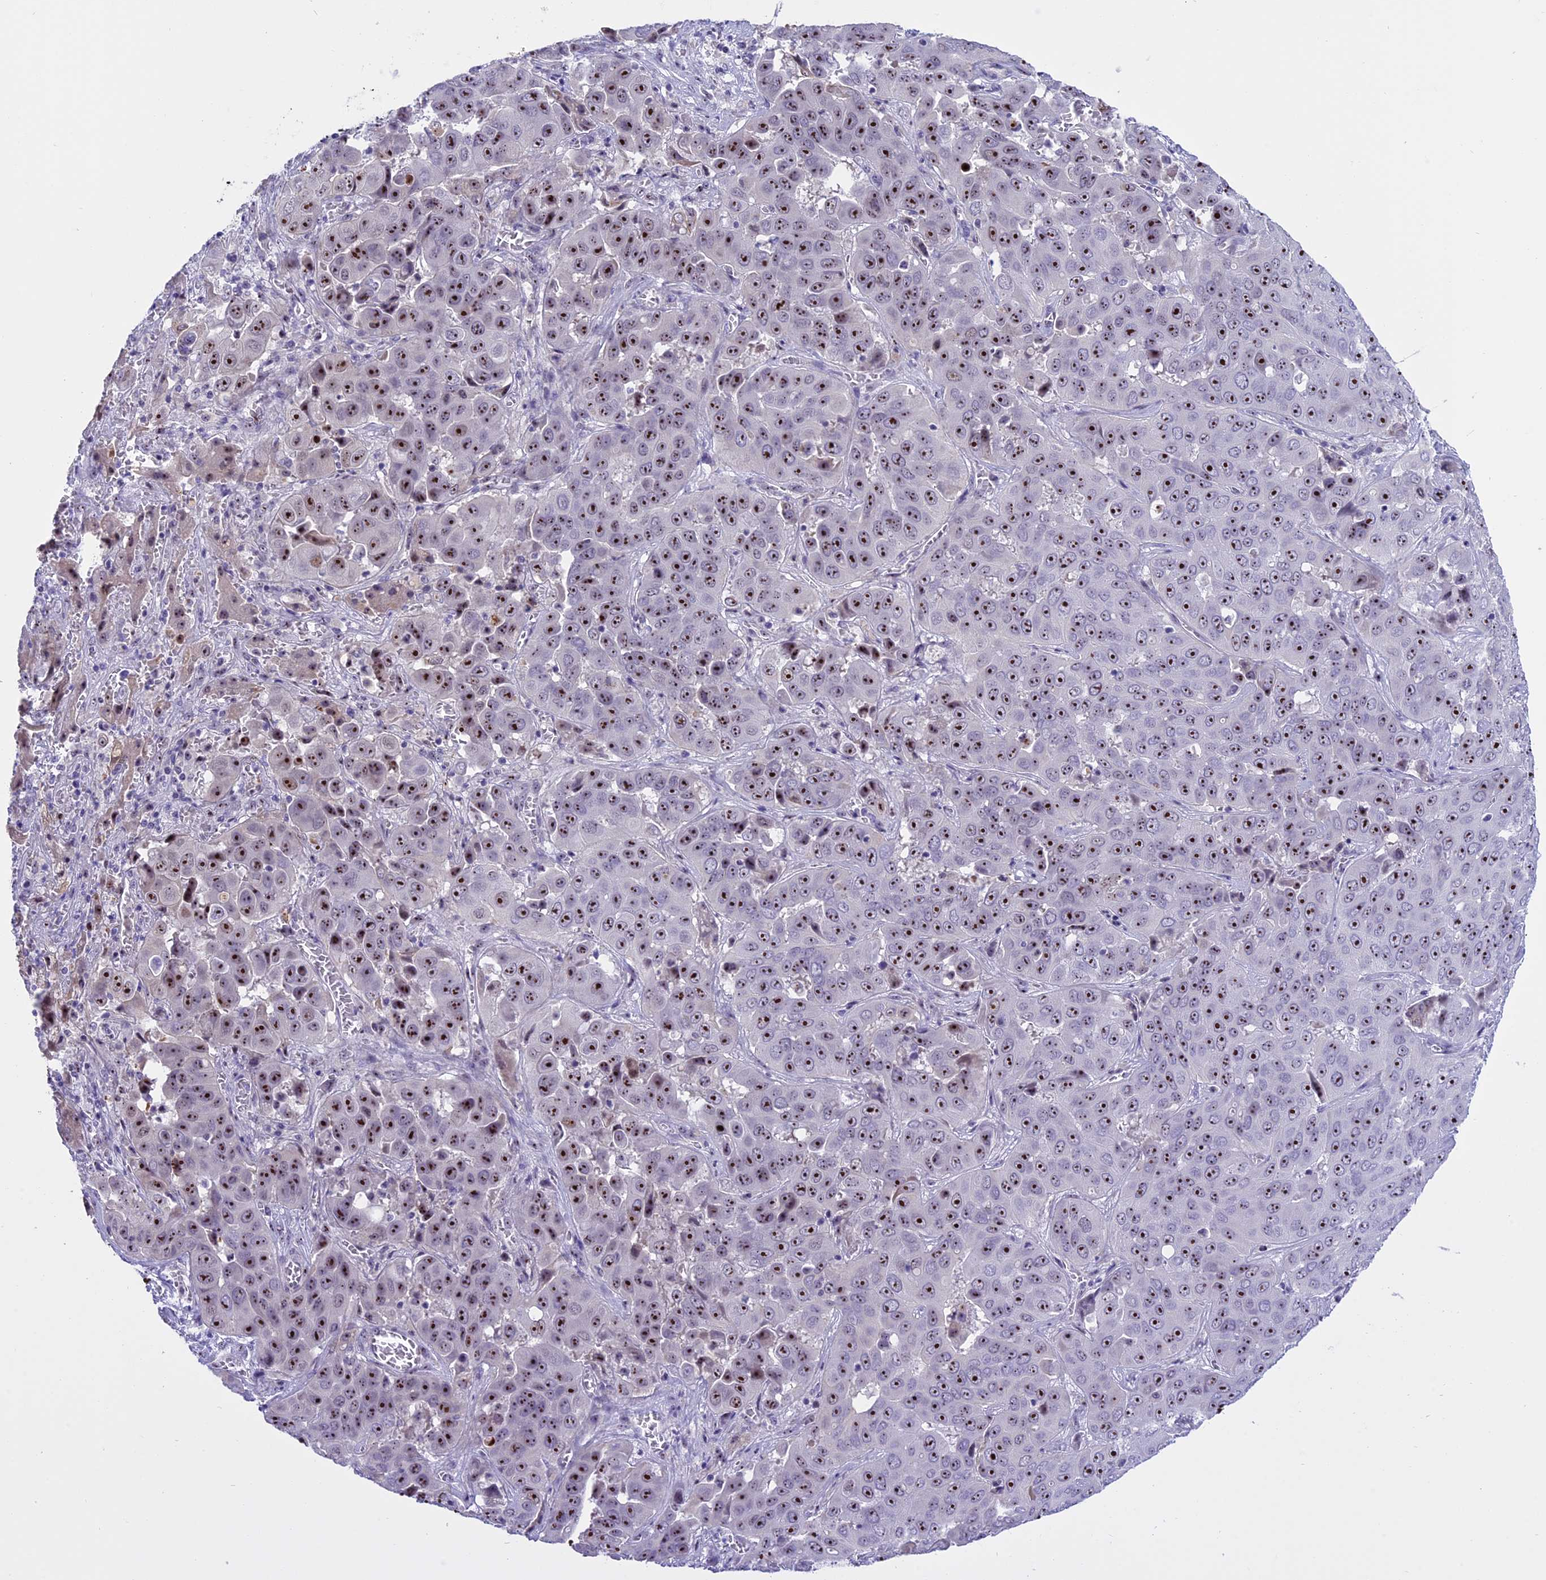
{"staining": {"intensity": "strong", "quantity": ">75%", "location": "nuclear"}, "tissue": "liver cancer", "cell_type": "Tumor cells", "image_type": "cancer", "snomed": [{"axis": "morphology", "description": "Cholangiocarcinoma"}, {"axis": "topography", "description": "Liver"}], "caption": "Protein expression analysis of cholangiocarcinoma (liver) shows strong nuclear expression in about >75% of tumor cells. The protein is stained brown, and the nuclei are stained in blue (DAB (3,3'-diaminobenzidine) IHC with brightfield microscopy, high magnification).", "gene": "TBL3", "patient": {"sex": "female", "age": 52}}